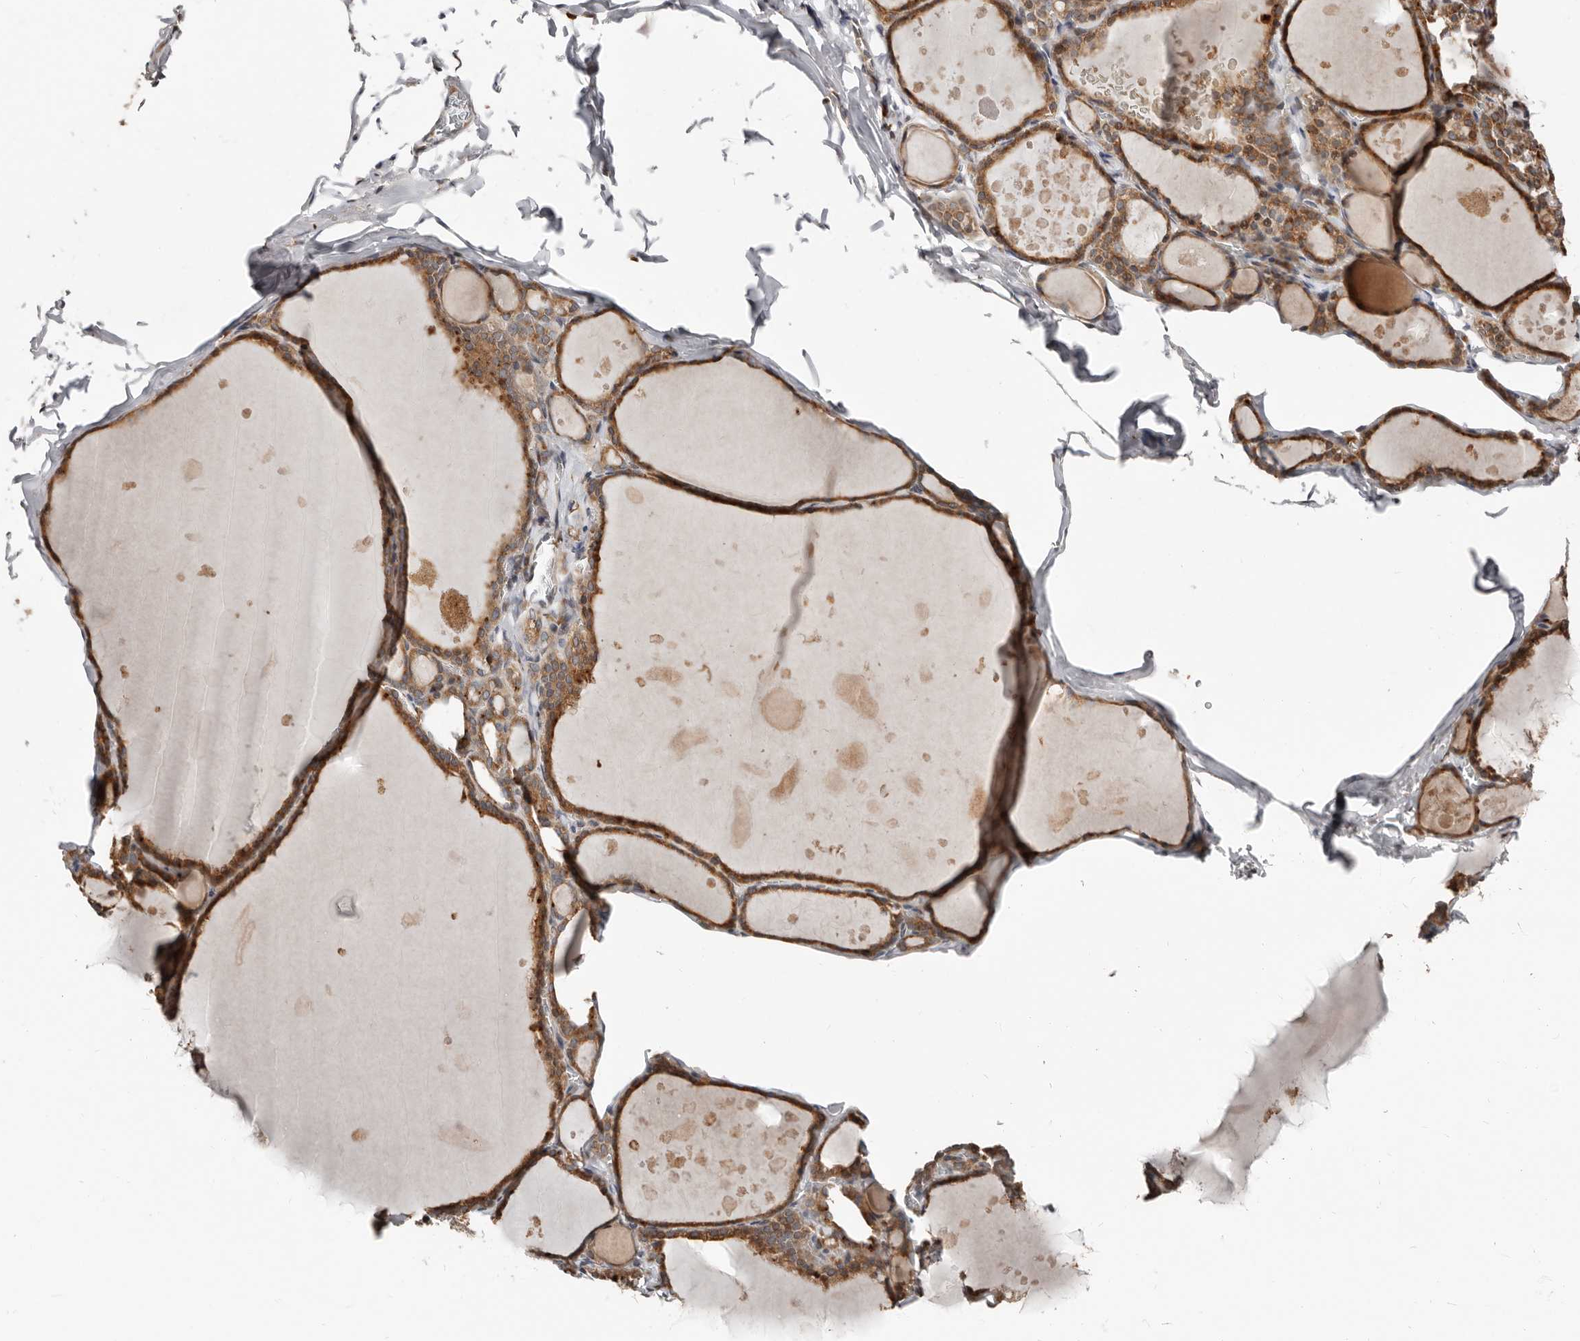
{"staining": {"intensity": "moderate", "quantity": ">75%", "location": "cytoplasmic/membranous"}, "tissue": "thyroid gland", "cell_type": "Glandular cells", "image_type": "normal", "snomed": [{"axis": "morphology", "description": "Normal tissue, NOS"}, {"axis": "topography", "description": "Thyroid gland"}], "caption": "A brown stain shows moderate cytoplasmic/membranous positivity of a protein in glandular cells of normal human thyroid gland.", "gene": "SMYD4", "patient": {"sex": "male", "age": 56}}